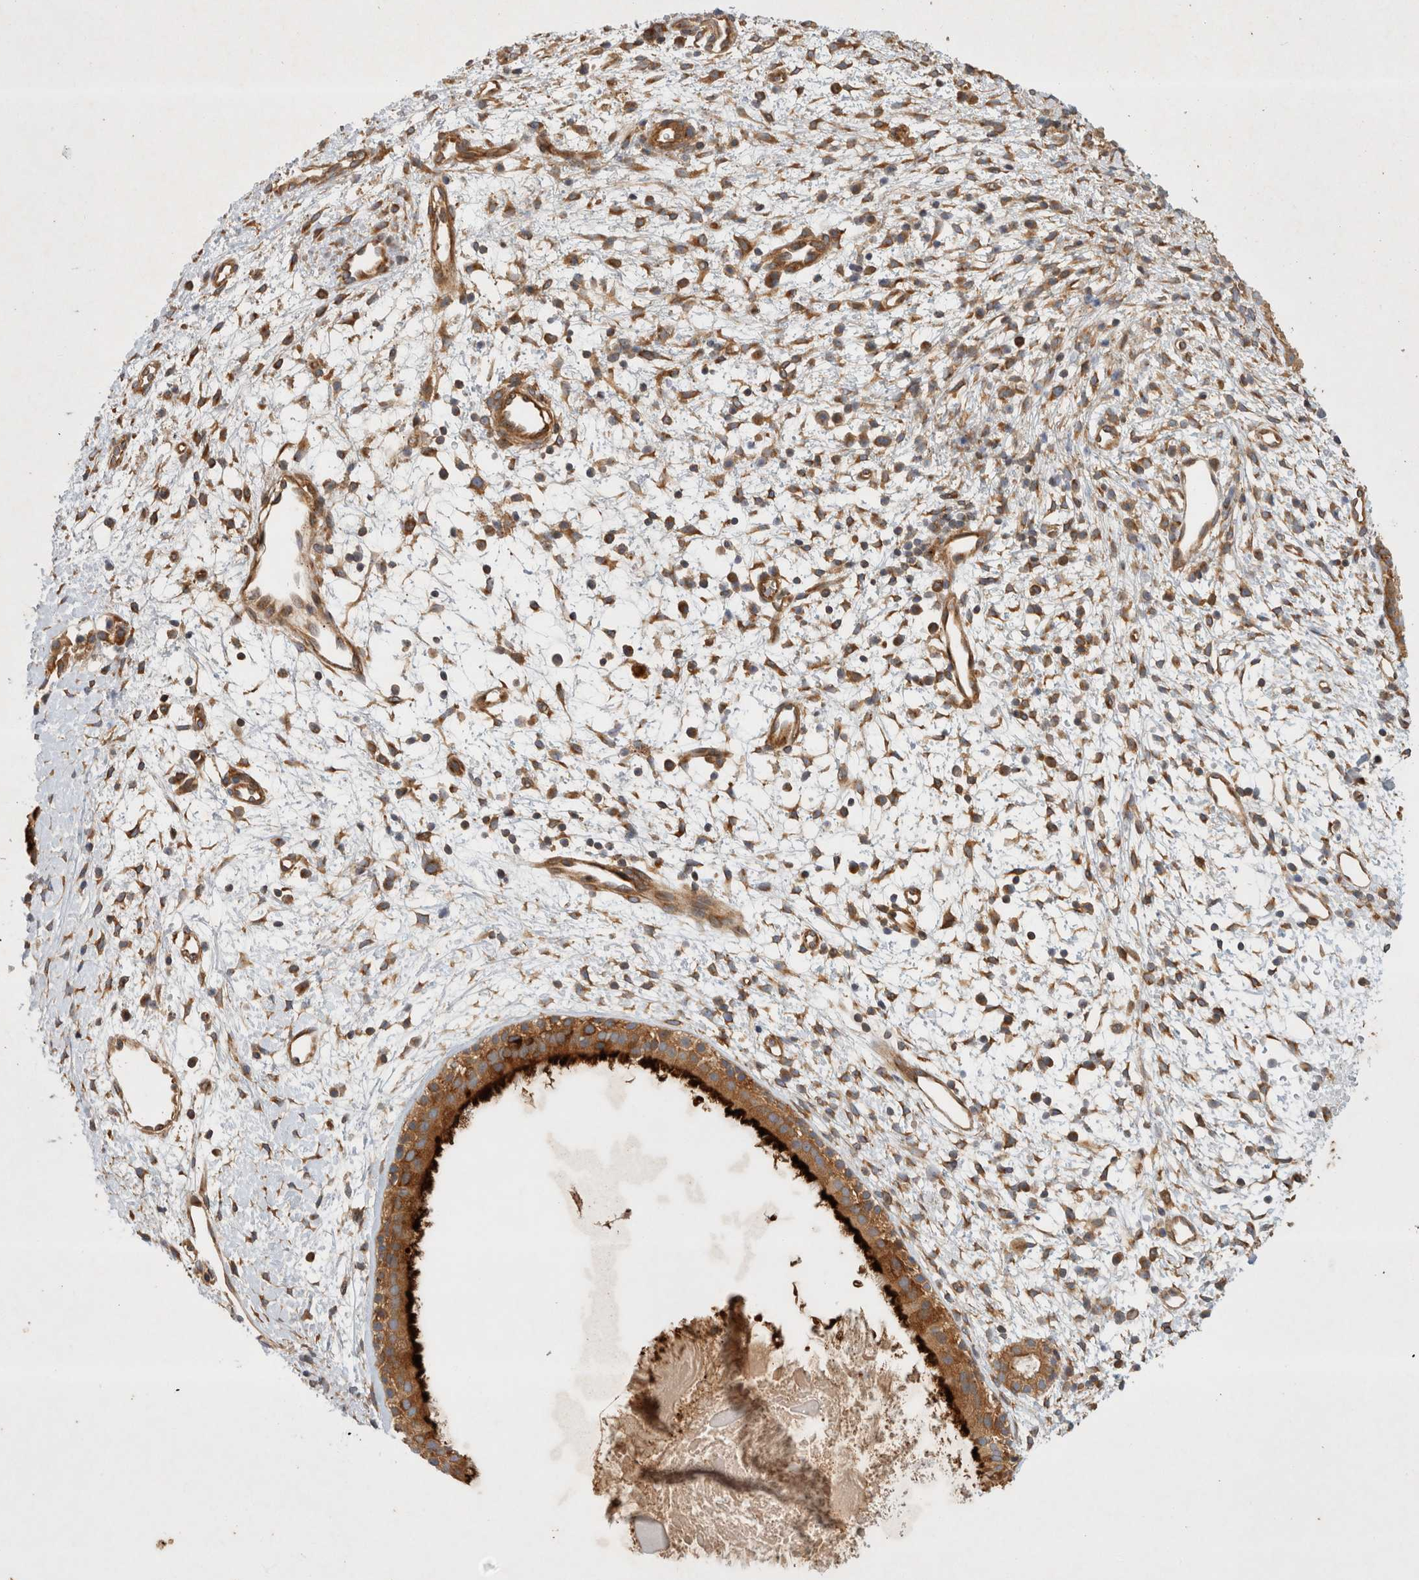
{"staining": {"intensity": "strong", "quantity": ">75%", "location": "cytoplasmic/membranous"}, "tissue": "nasopharynx", "cell_type": "Respiratory epithelial cells", "image_type": "normal", "snomed": [{"axis": "morphology", "description": "Normal tissue, NOS"}, {"axis": "topography", "description": "Nasopharynx"}], "caption": "Immunohistochemical staining of benign human nasopharynx reveals strong cytoplasmic/membranous protein positivity in approximately >75% of respiratory epithelial cells.", "gene": "GPR150", "patient": {"sex": "male", "age": 22}}